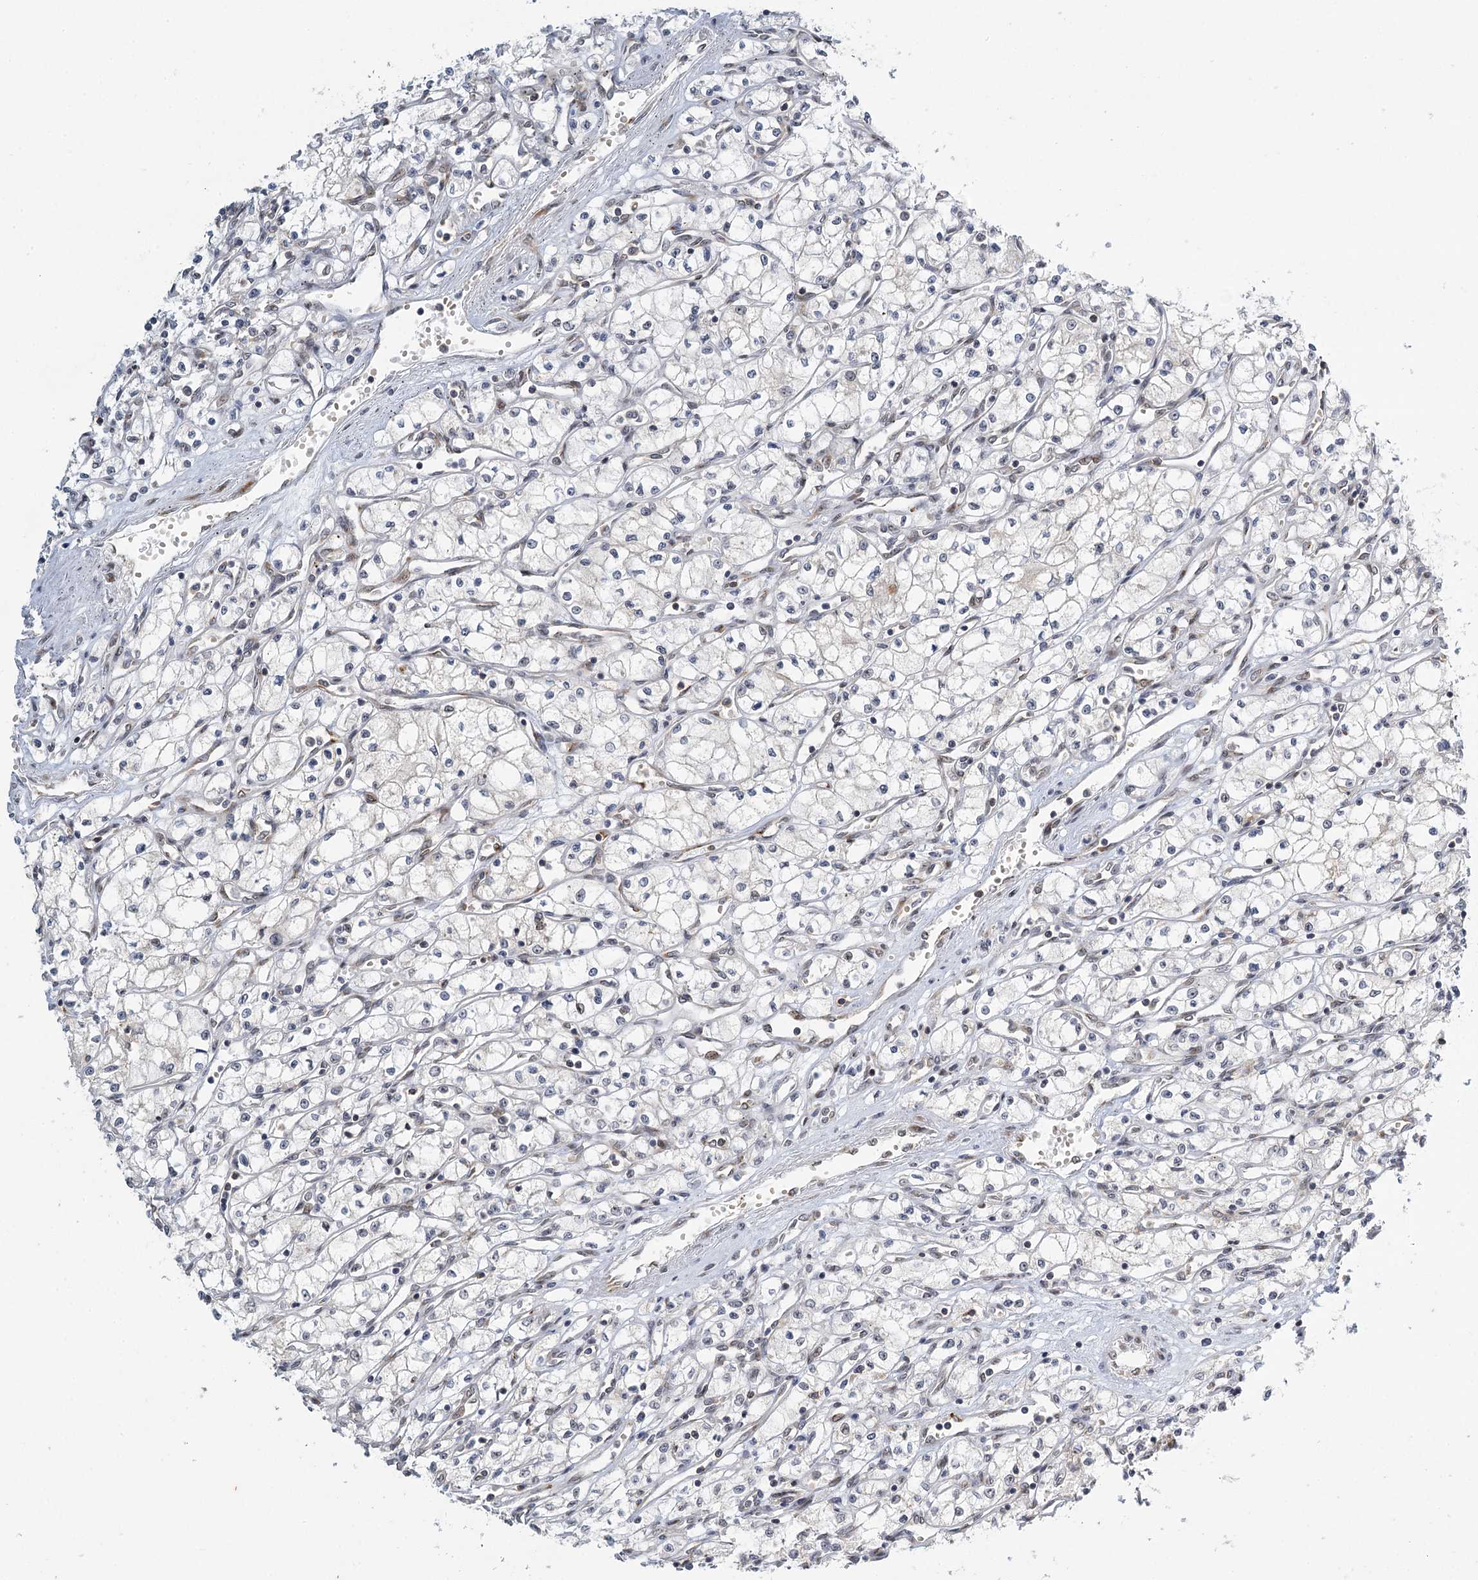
{"staining": {"intensity": "negative", "quantity": "none", "location": "none"}, "tissue": "renal cancer", "cell_type": "Tumor cells", "image_type": "cancer", "snomed": [{"axis": "morphology", "description": "Adenocarcinoma, NOS"}, {"axis": "topography", "description": "Kidney"}], "caption": "A histopathology image of human renal adenocarcinoma is negative for staining in tumor cells.", "gene": "TREX1", "patient": {"sex": "male", "age": 59}}